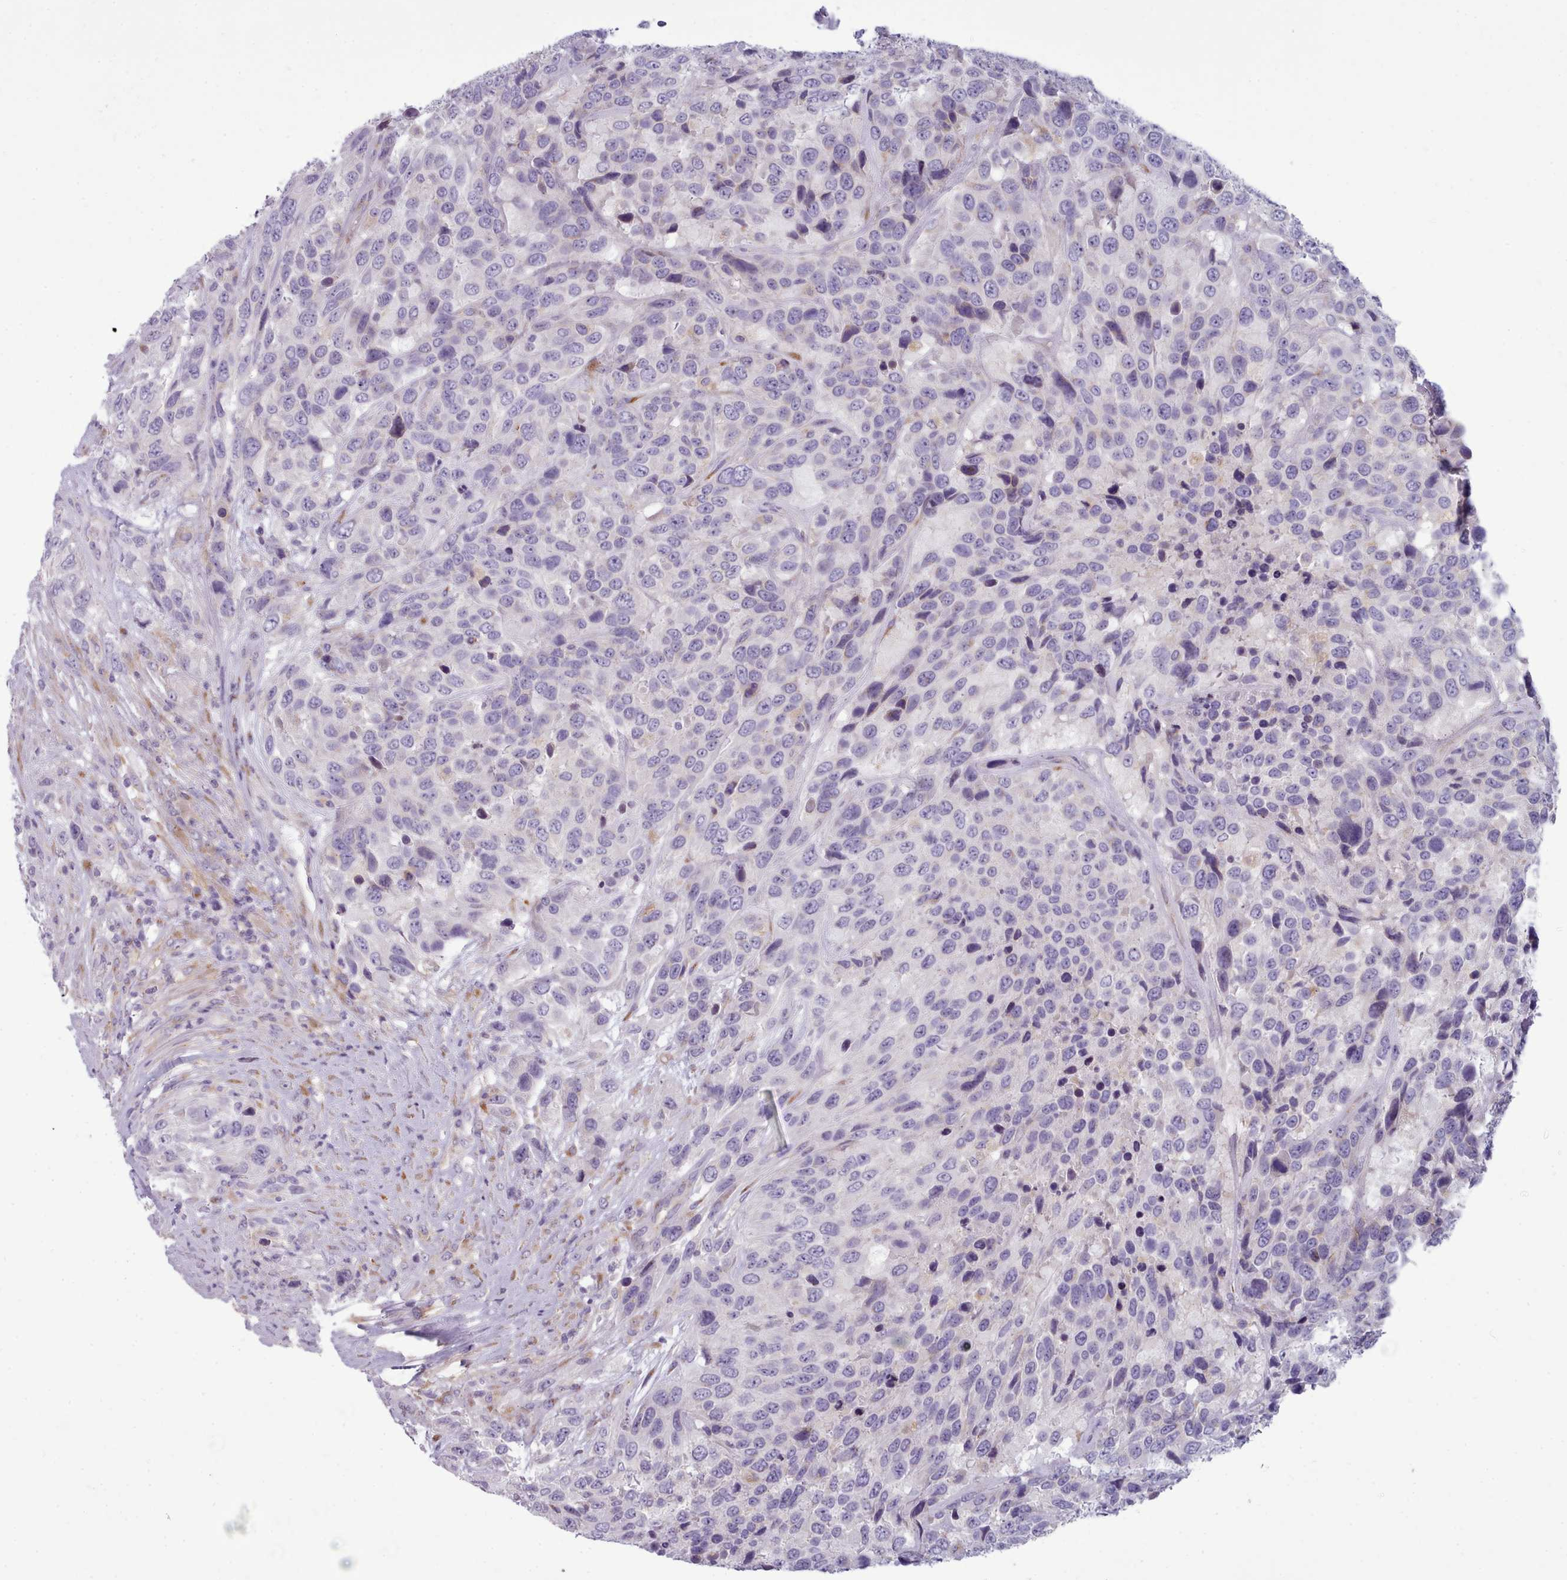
{"staining": {"intensity": "negative", "quantity": "none", "location": "none"}, "tissue": "urothelial cancer", "cell_type": "Tumor cells", "image_type": "cancer", "snomed": [{"axis": "morphology", "description": "Urothelial carcinoma, High grade"}, {"axis": "topography", "description": "Urinary bladder"}], "caption": "There is no significant expression in tumor cells of urothelial cancer.", "gene": "MYRFL", "patient": {"sex": "female", "age": 70}}